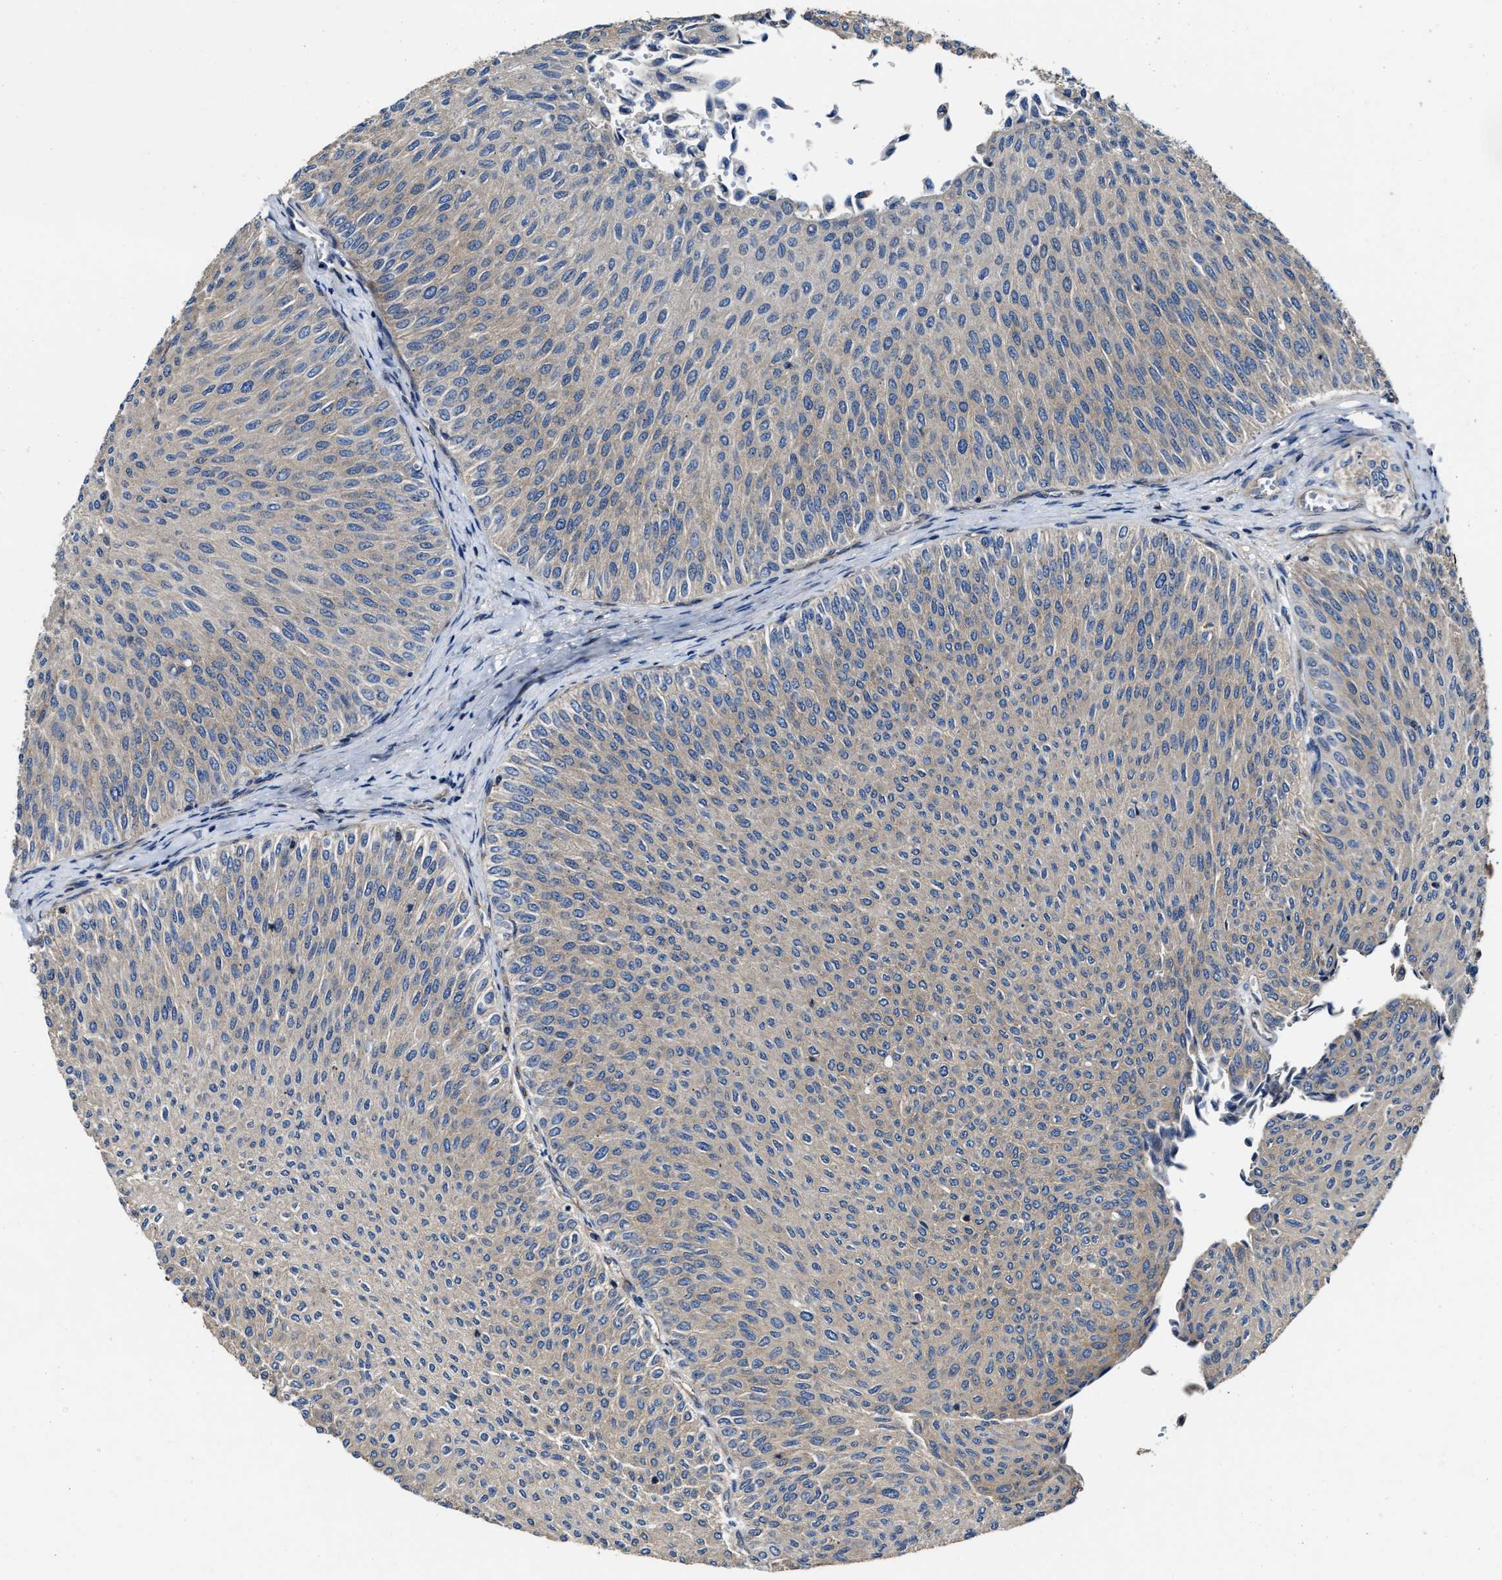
{"staining": {"intensity": "negative", "quantity": "none", "location": "none"}, "tissue": "urothelial cancer", "cell_type": "Tumor cells", "image_type": "cancer", "snomed": [{"axis": "morphology", "description": "Urothelial carcinoma, Low grade"}, {"axis": "topography", "description": "Urinary bladder"}], "caption": "This image is of urothelial cancer stained with immunohistochemistry to label a protein in brown with the nuclei are counter-stained blue. There is no expression in tumor cells.", "gene": "PTAR1", "patient": {"sex": "male", "age": 78}}